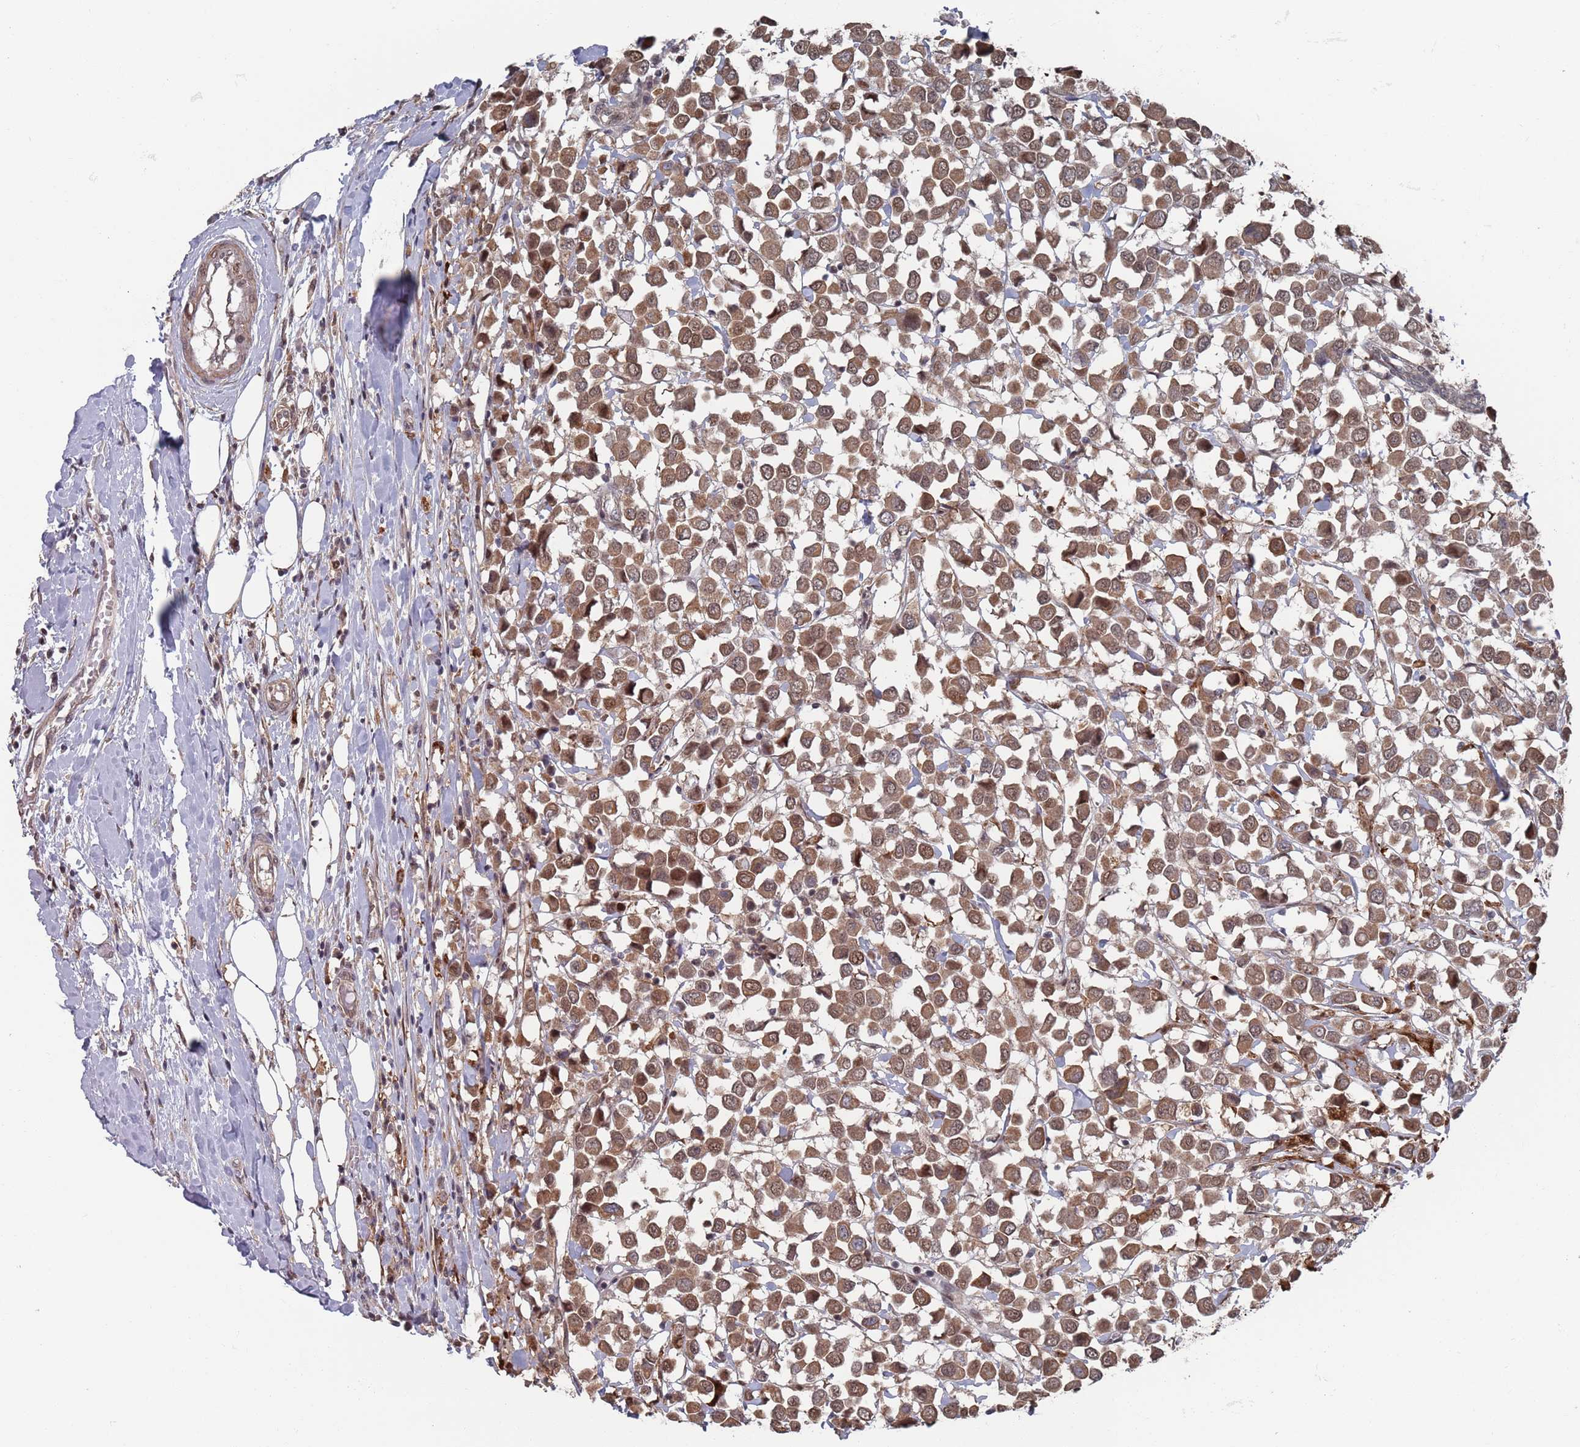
{"staining": {"intensity": "moderate", "quantity": ">75%", "location": "cytoplasmic/membranous,nuclear"}, "tissue": "breast cancer", "cell_type": "Tumor cells", "image_type": "cancer", "snomed": [{"axis": "morphology", "description": "Duct carcinoma"}, {"axis": "topography", "description": "Breast"}], "caption": "This is a photomicrograph of IHC staining of infiltrating ductal carcinoma (breast), which shows moderate positivity in the cytoplasmic/membranous and nuclear of tumor cells.", "gene": "DGKD", "patient": {"sex": "female", "age": 61}}